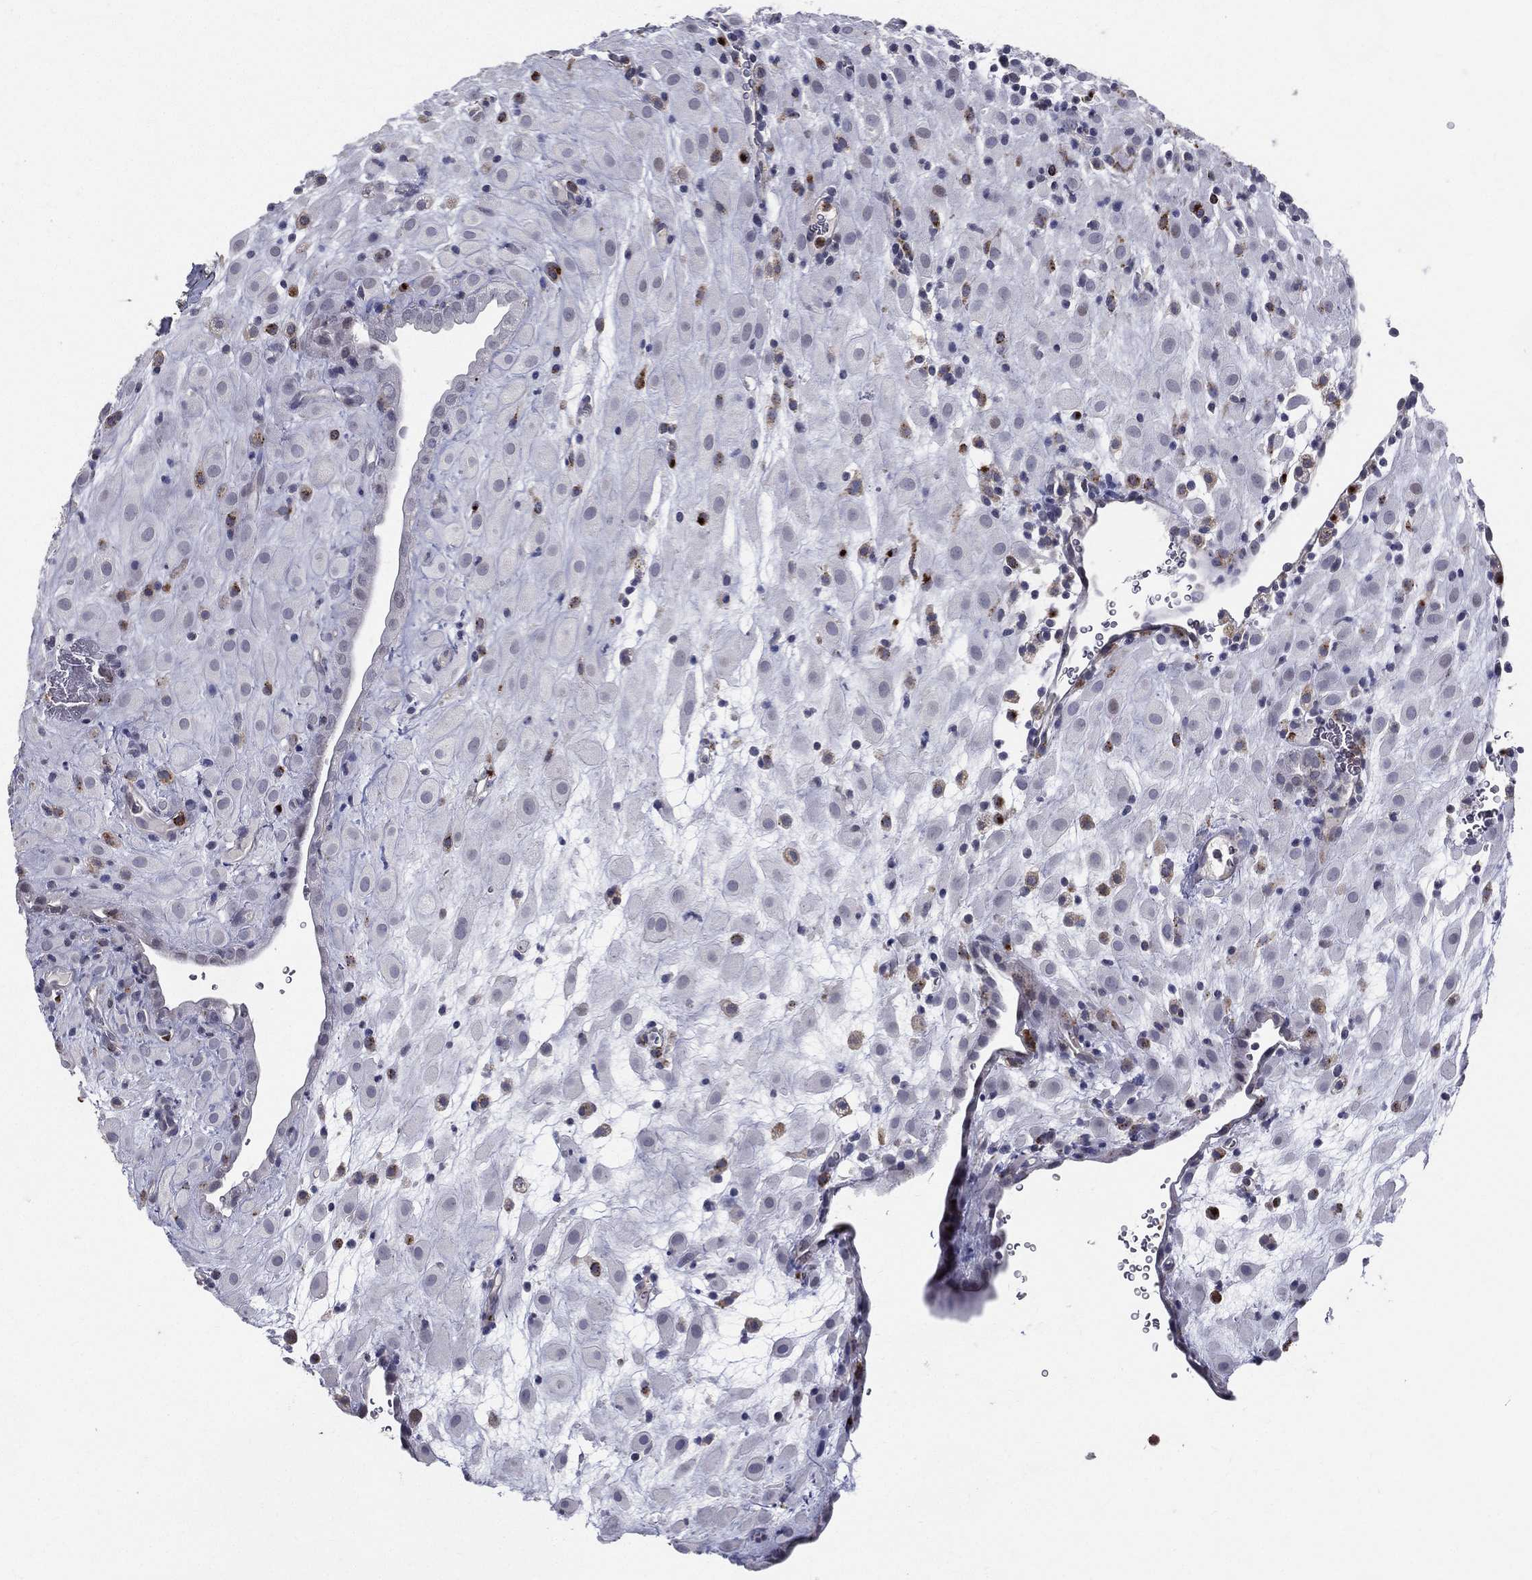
{"staining": {"intensity": "negative", "quantity": "none", "location": "none"}, "tissue": "placenta", "cell_type": "Decidual cells", "image_type": "normal", "snomed": [{"axis": "morphology", "description": "Normal tissue, NOS"}, {"axis": "topography", "description": "Placenta"}], "caption": "The immunohistochemistry image has no significant expression in decidual cells of placenta.", "gene": "EVI2B", "patient": {"sex": "female", "age": 19}}